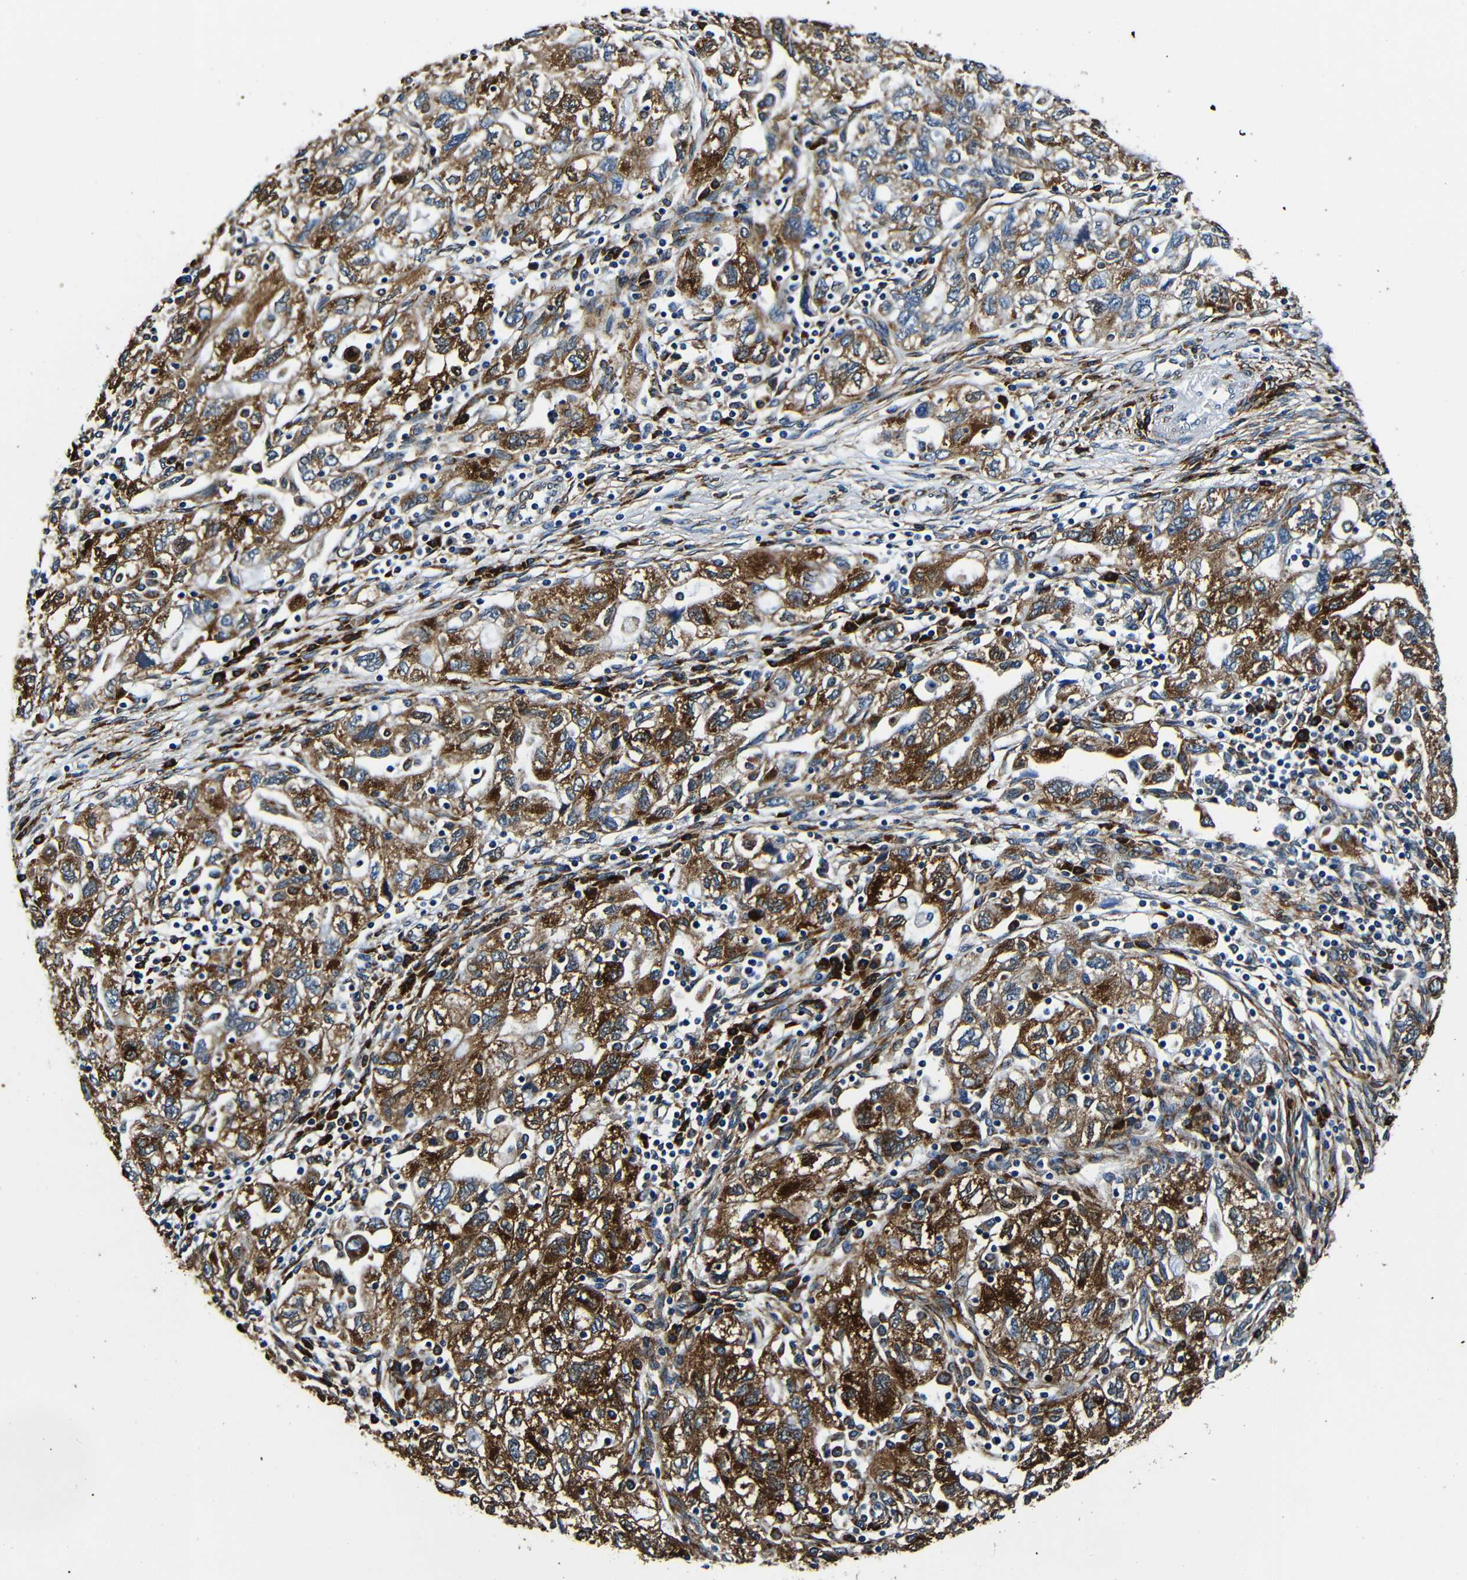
{"staining": {"intensity": "strong", "quantity": ">75%", "location": "cytoplasmic/membranous"}, "tissue": "ovarian cancer", "cell_type": "Tumor cells", "image_type": "cancer", "snomed": [{"axis": "morphology", "description": "Carcinoma, NOS"}, {"axis": "morphology", "description": "Cystadenocarcinoma, serous, NOS"}, {"axis": "topography", "description": "Ovary"}], "caption": "Protein expression analysis of human ovarian cancer reveals strong cytoplasmic/membranous expression in about >75% of tumor cells.", "gene": "RRBP1", "patient": {"sex": "female", "age": 69}}